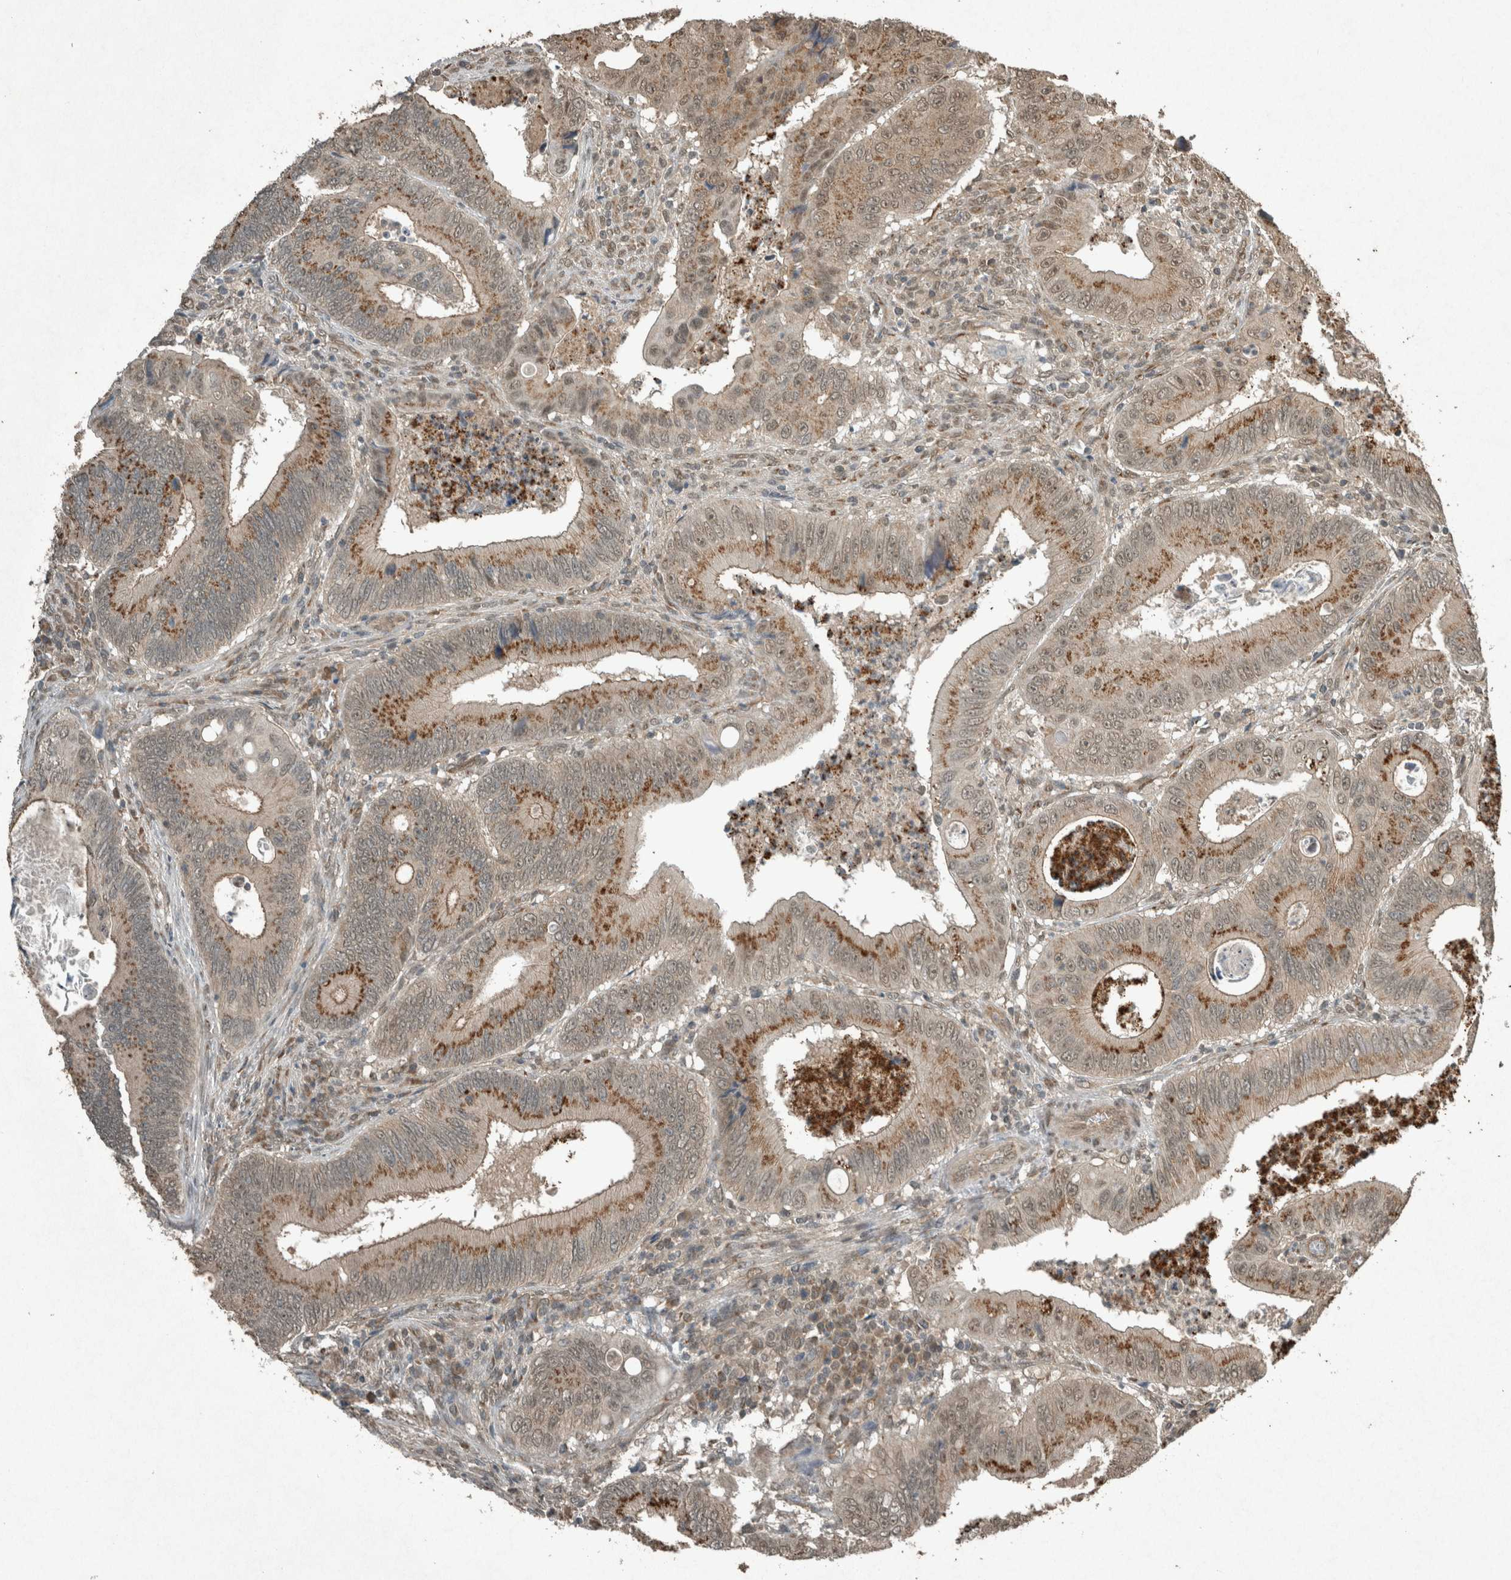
{"staining": {"intensity": "moderate", "quantity": "25%-75%", "location": "cytoplasmic/membranous"}, "tissue": "colorectal cancer", "cell_type": "Tumor cells", "image_type": "cancer", "snomed": [{"axis": "morphology", "description": "Inflammation, NOS"}, {"axis": "morphology", "description": "Adenocarcinoma, NOS"}, {"axis": "topography", "description": "Colon"}], "caption": "Brown immunohistochemical staining in human adenocarcinoma (colorectal) reveals moderate cytoplasmic/membranous positivity in about 25%-75% of tumor cells. (DAB IHC with brightfield microscopy, high magnification).", "gene": "ARHGEF12", "patient": {"sex": "male", "age": 72}}